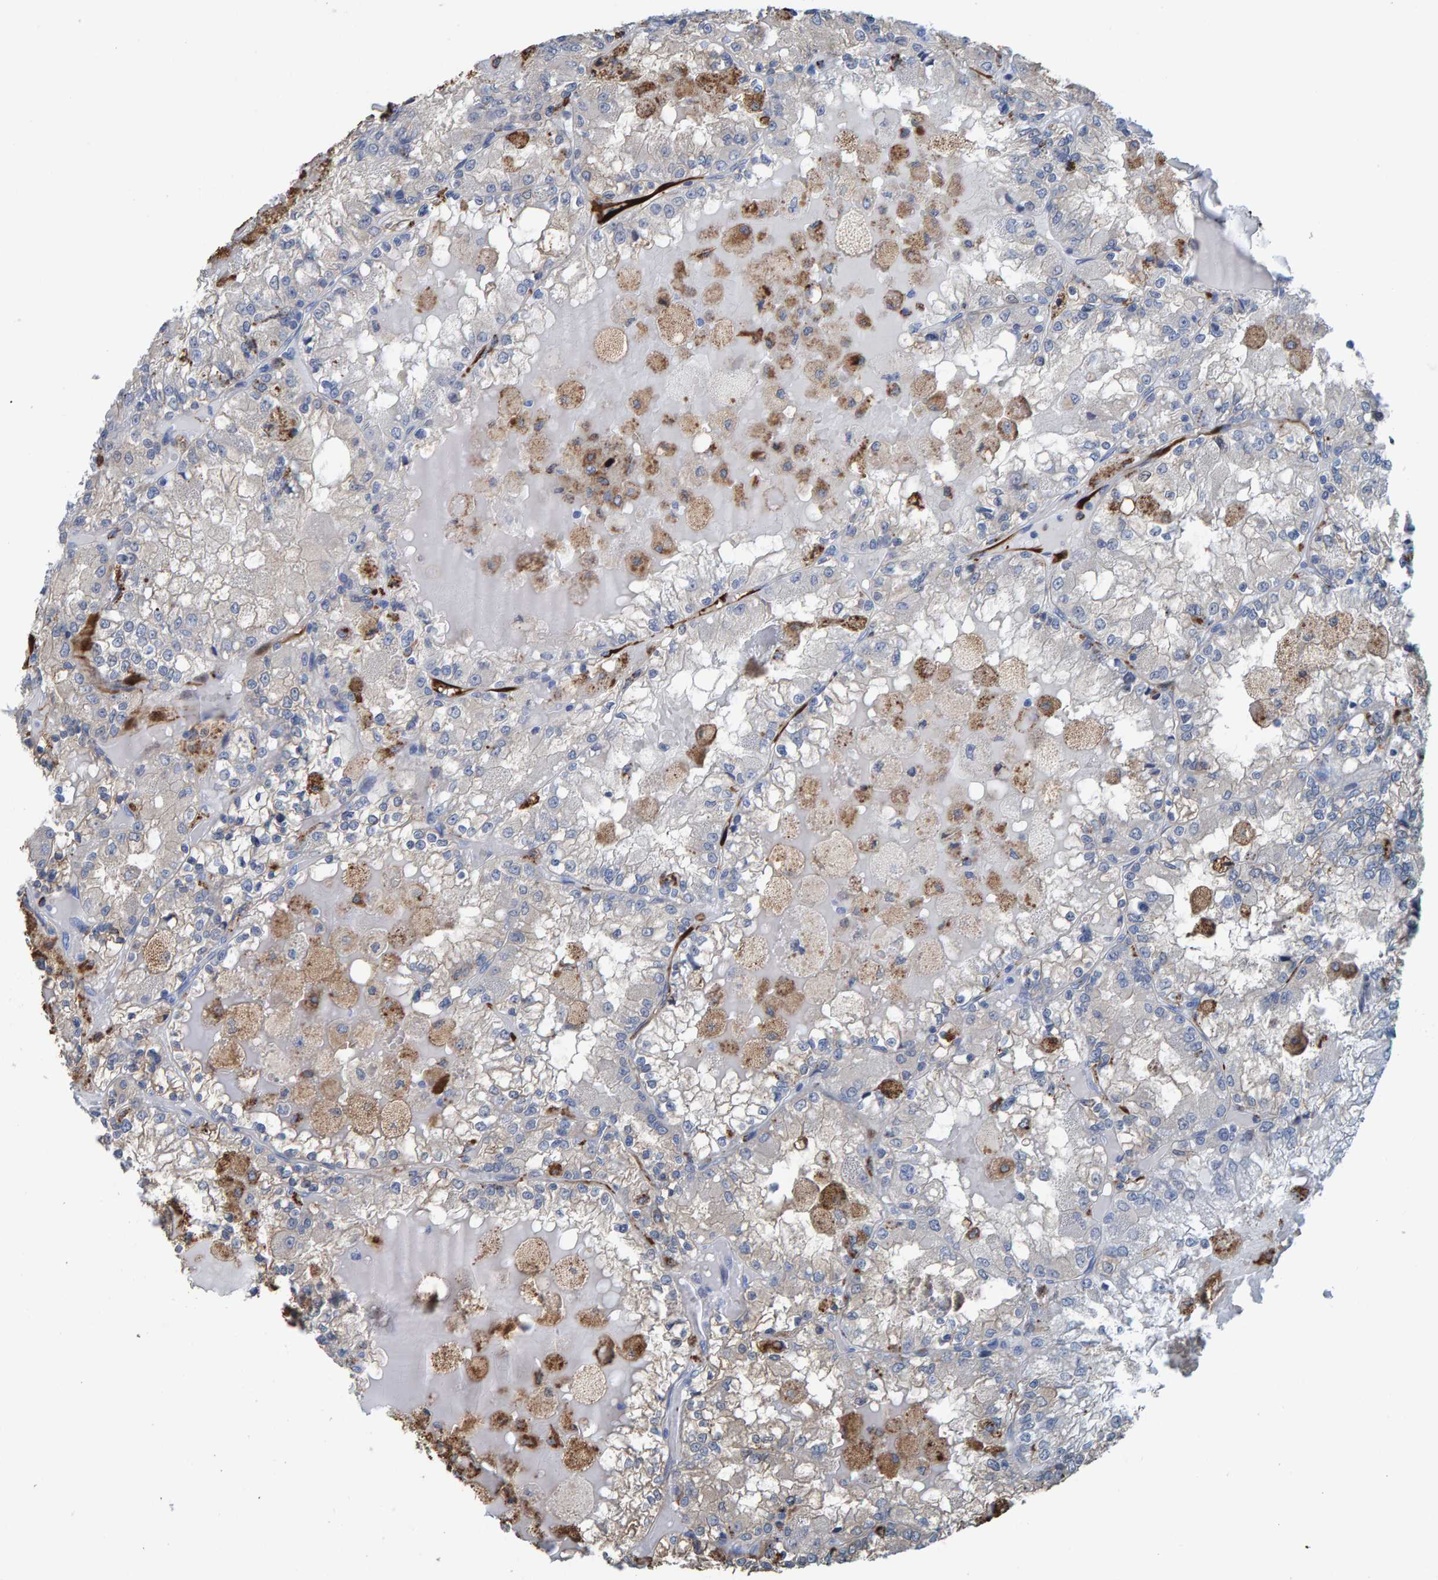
{"staining": {"intensity": "negative", "quantity": "none", "location": "none"}, "tissue": "renal cancer", "cell_type": "Tumor cells", "image_type": "cancer", "snomed": [{"axis": "morphology", "description": "Adenocarcinoma, NOS"}, {"axis": "topography", "description": "Kidney"}], "caption": "Immunohistochemistry image of neoplastic tissue: human renal cancer stained with DAB demonstrates no significant protein expression in tumor cells.", "gene": "IDO1", "patient": {"sex": "female", "age": 56}}